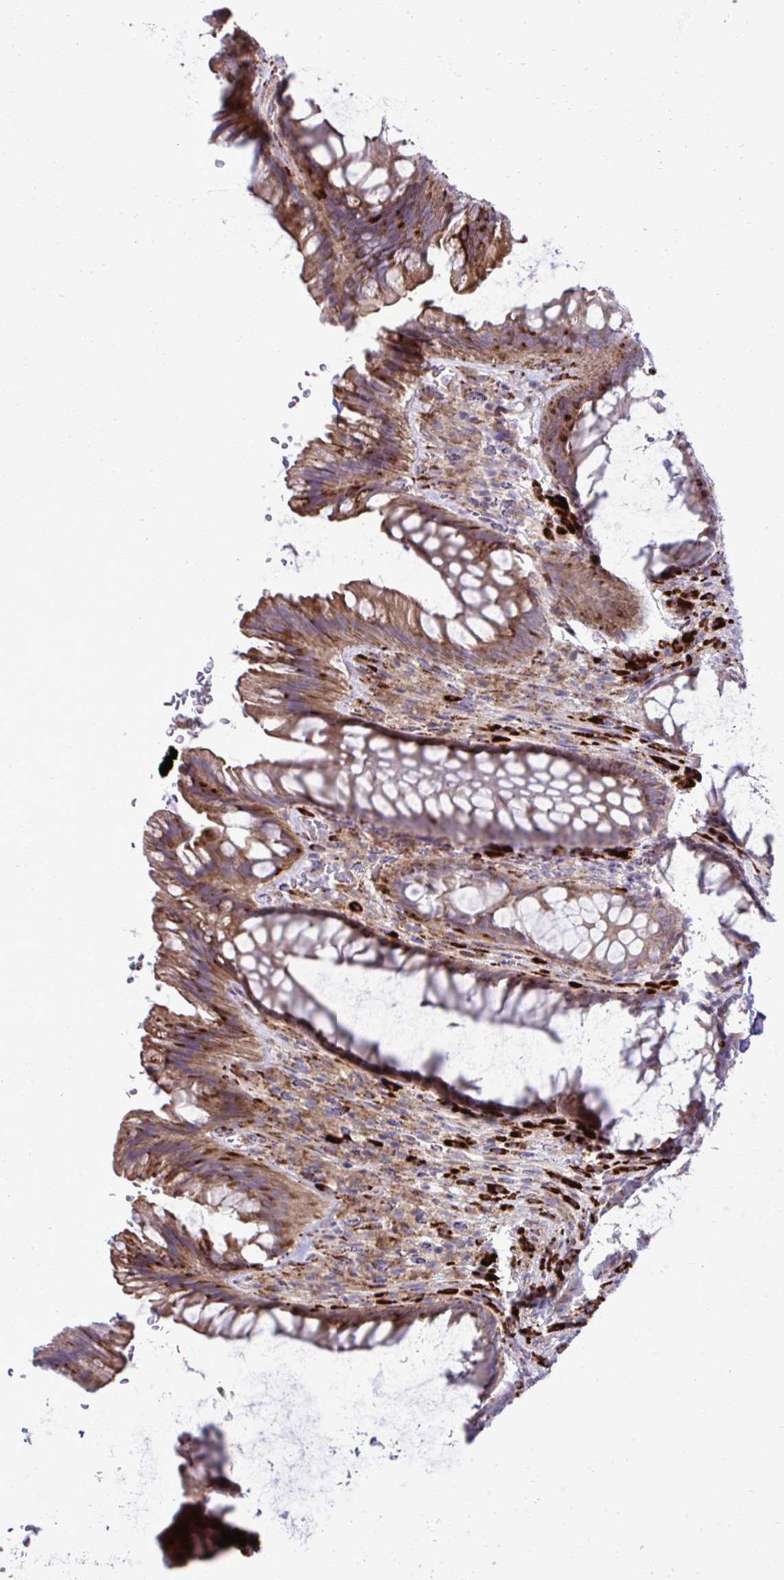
{"staining": {"intensity": "moderate", "quantity": ">75%", "location": "cytoplasmic/membranous"}, "tissue": "rectum", "cell_type": "Glandular cells", "image_type": "normal", "snomed": [{"axis": "morphology", "description": "Normal tissue, NOS"}, {"axis": "topography", "description": "Rectum"}], "caption": "Moderate cytoplasmic/membranous protein positivity is seen in about >75% of glandular cells in rectum. (DAB IHC, brown staining for protein, blue staining for nuclei).", "gene": "LIMS1", "patient": {"sex": "male", "age": 53}}